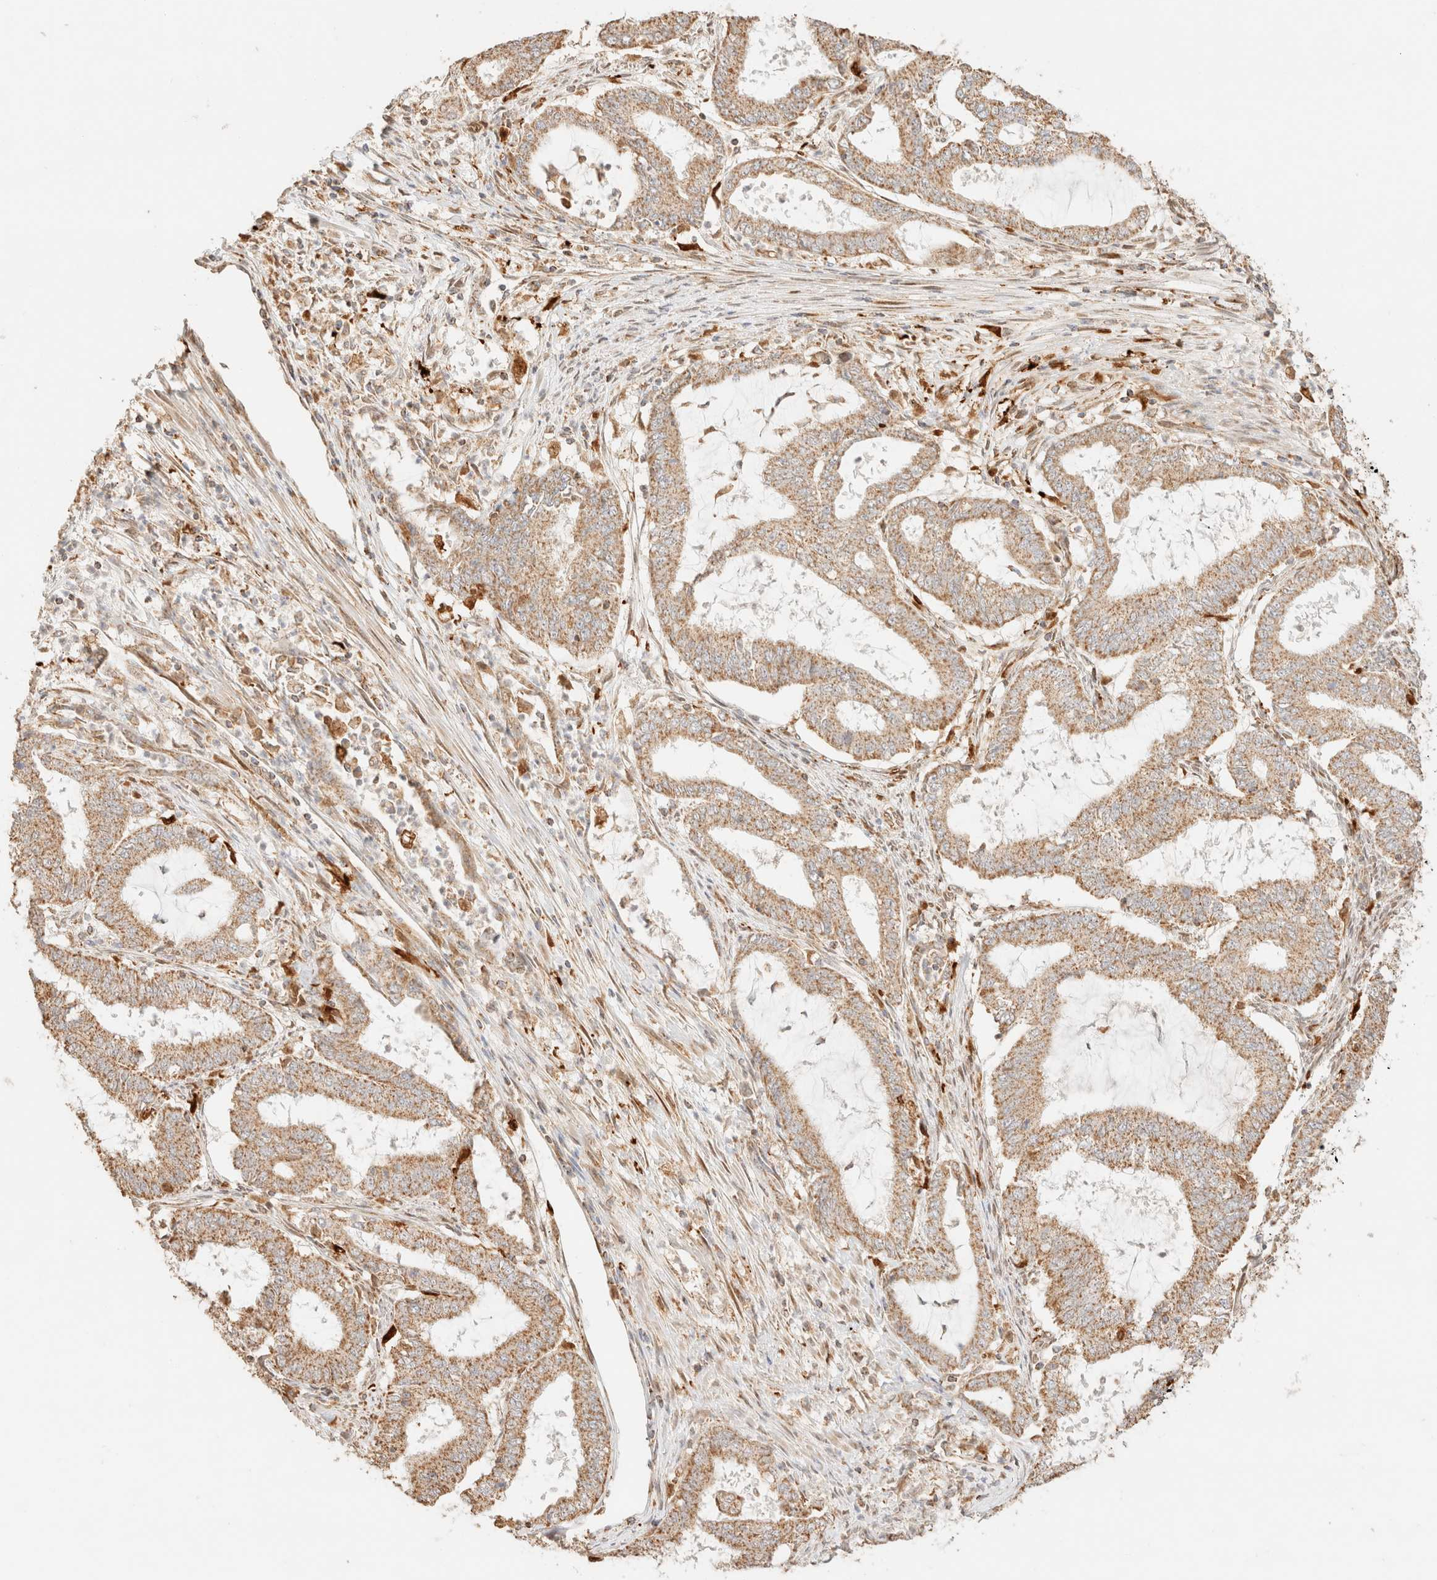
{"staining": {"intensity": "moderate", "quantity": ">75%", "location": "cytoplasmic/membranous"}, "tissue": "endometrial cancer", "cell_type": "Tumor cells", "image_type": "cancer", "snomed": [{"axis": "morphology", "description": "Adenocarcinoma, NOS"}, {"axis": "topography", "description": "Endometrium"}], "caption": "High-magnification brightfield microscopy of endometrial adenocarcinoma stained with DAB (brown) and counterstained with hematoxylin (blue). tumor cells exhibit moderate cytoplasmic/membranous positivity is identified in approximately>75% of cells.", "gene": "TACO1", "patient": {"sex": "female", "age": 51}}